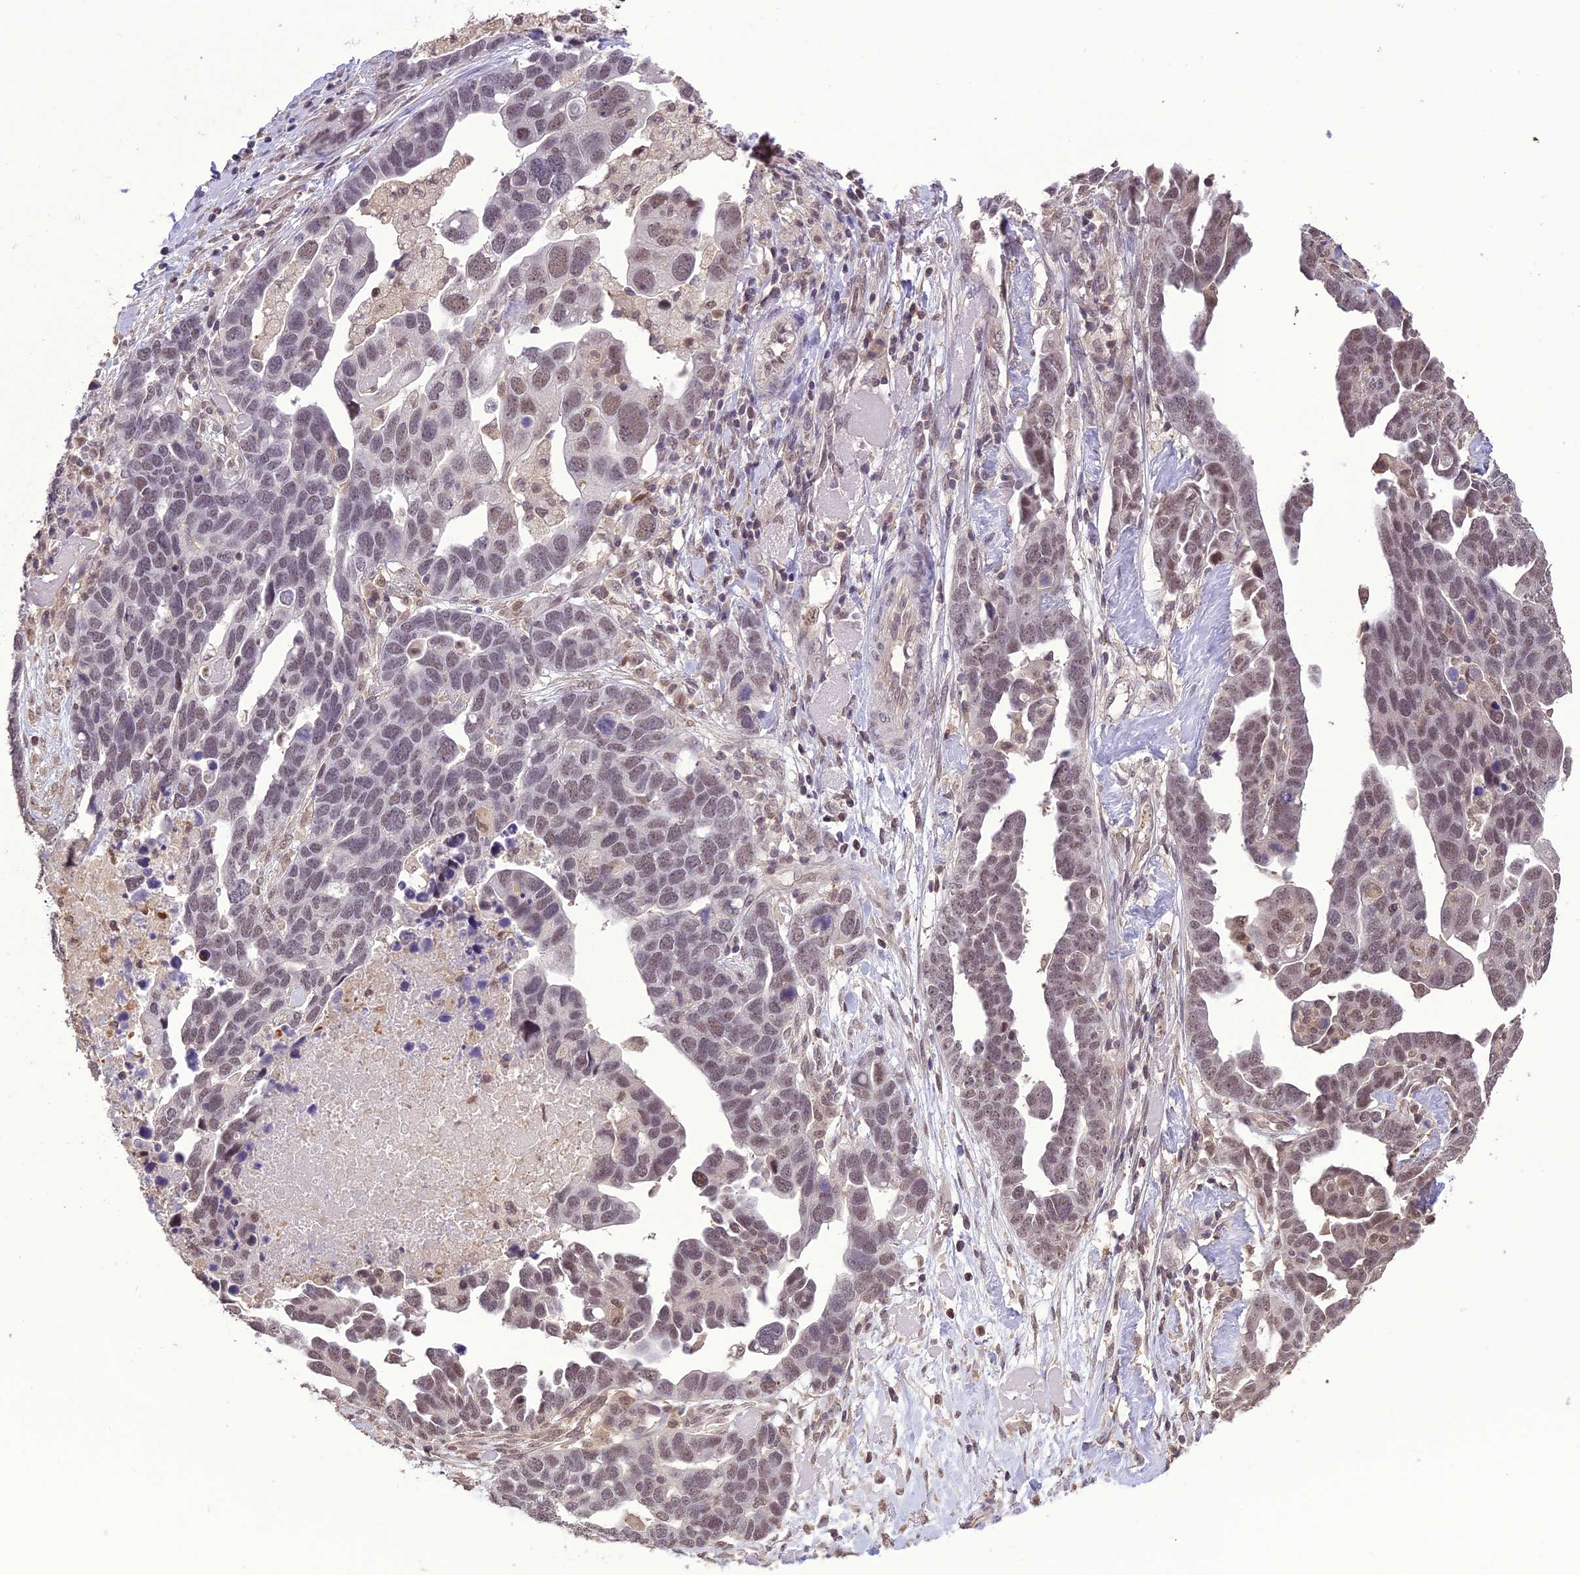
{"staining": {"intensity": "weak", "quantity": ">75%", "location": "nuclear"}, "tissue": "ovarian cancer", "cell_type": "Tumor cells", "image_type": "cancer", "snomed": [{"axis": "morphology", "description": "Cystadenocarcinoma, serous, NOS"}, {"axis": "topography", "description": "Ovary"}], "caption": "The micrograph displays immunohistochemical staining of ovarian serous cystadenocarcinoma. There is weak nuclear expression is identified in approximately >75% of tumor cells.", "gene": "TIGD7", "patient": {"sex": "female", "age": 54}}